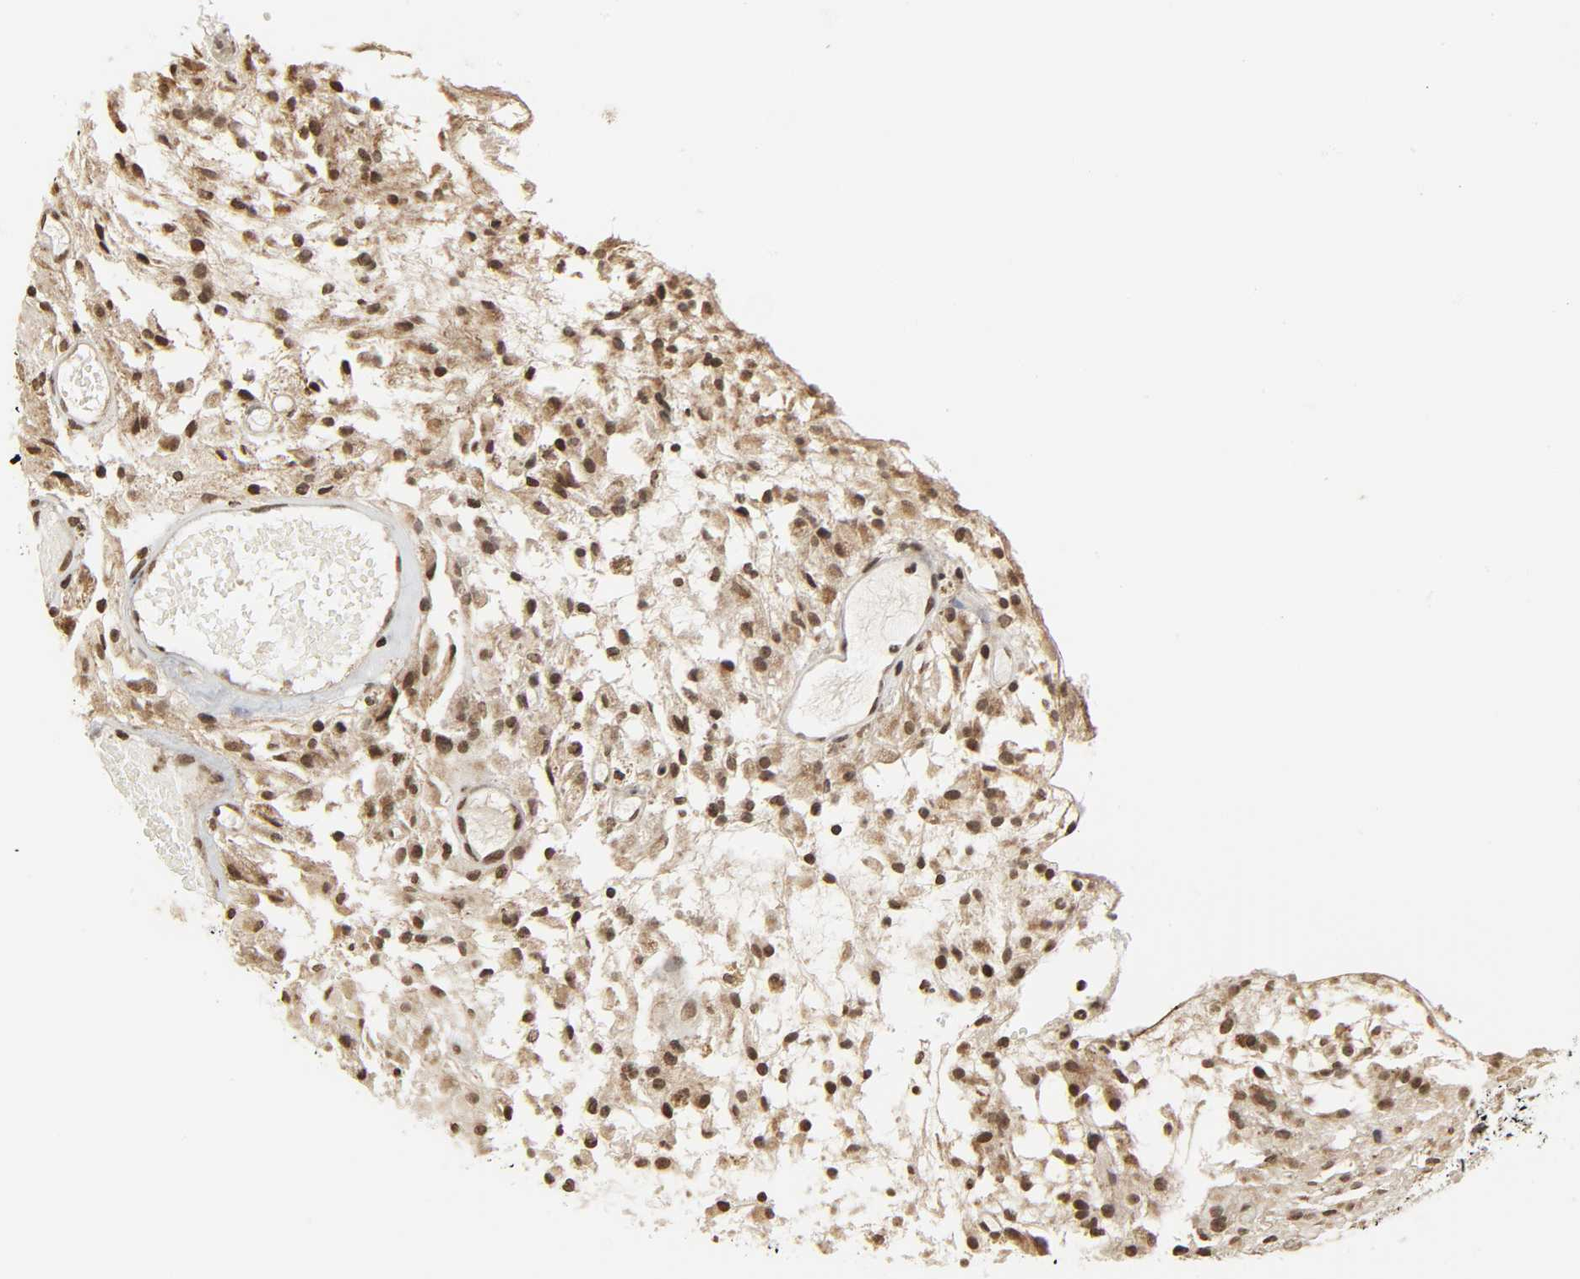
{"staining": {"intensity": "moderate", "quantity": "25%-75%", "location": "nuclear"}, "tissue": "glioma", "cell_type": "Tumor cells", "image_type": "cancer", "snomed": [{"axis": "morphology", "description": "Glioma, malignant, High grade"}, {"axis": "topography", "description": "Brain"}], "caption": "Approximately 25%-75% of tumor cells in human glioma display moderate nuclear protein expression as visualized by brown immunohistochemical staining.", "gene": "XRCC1", "patient": {"sex": "female", "age": 59}}